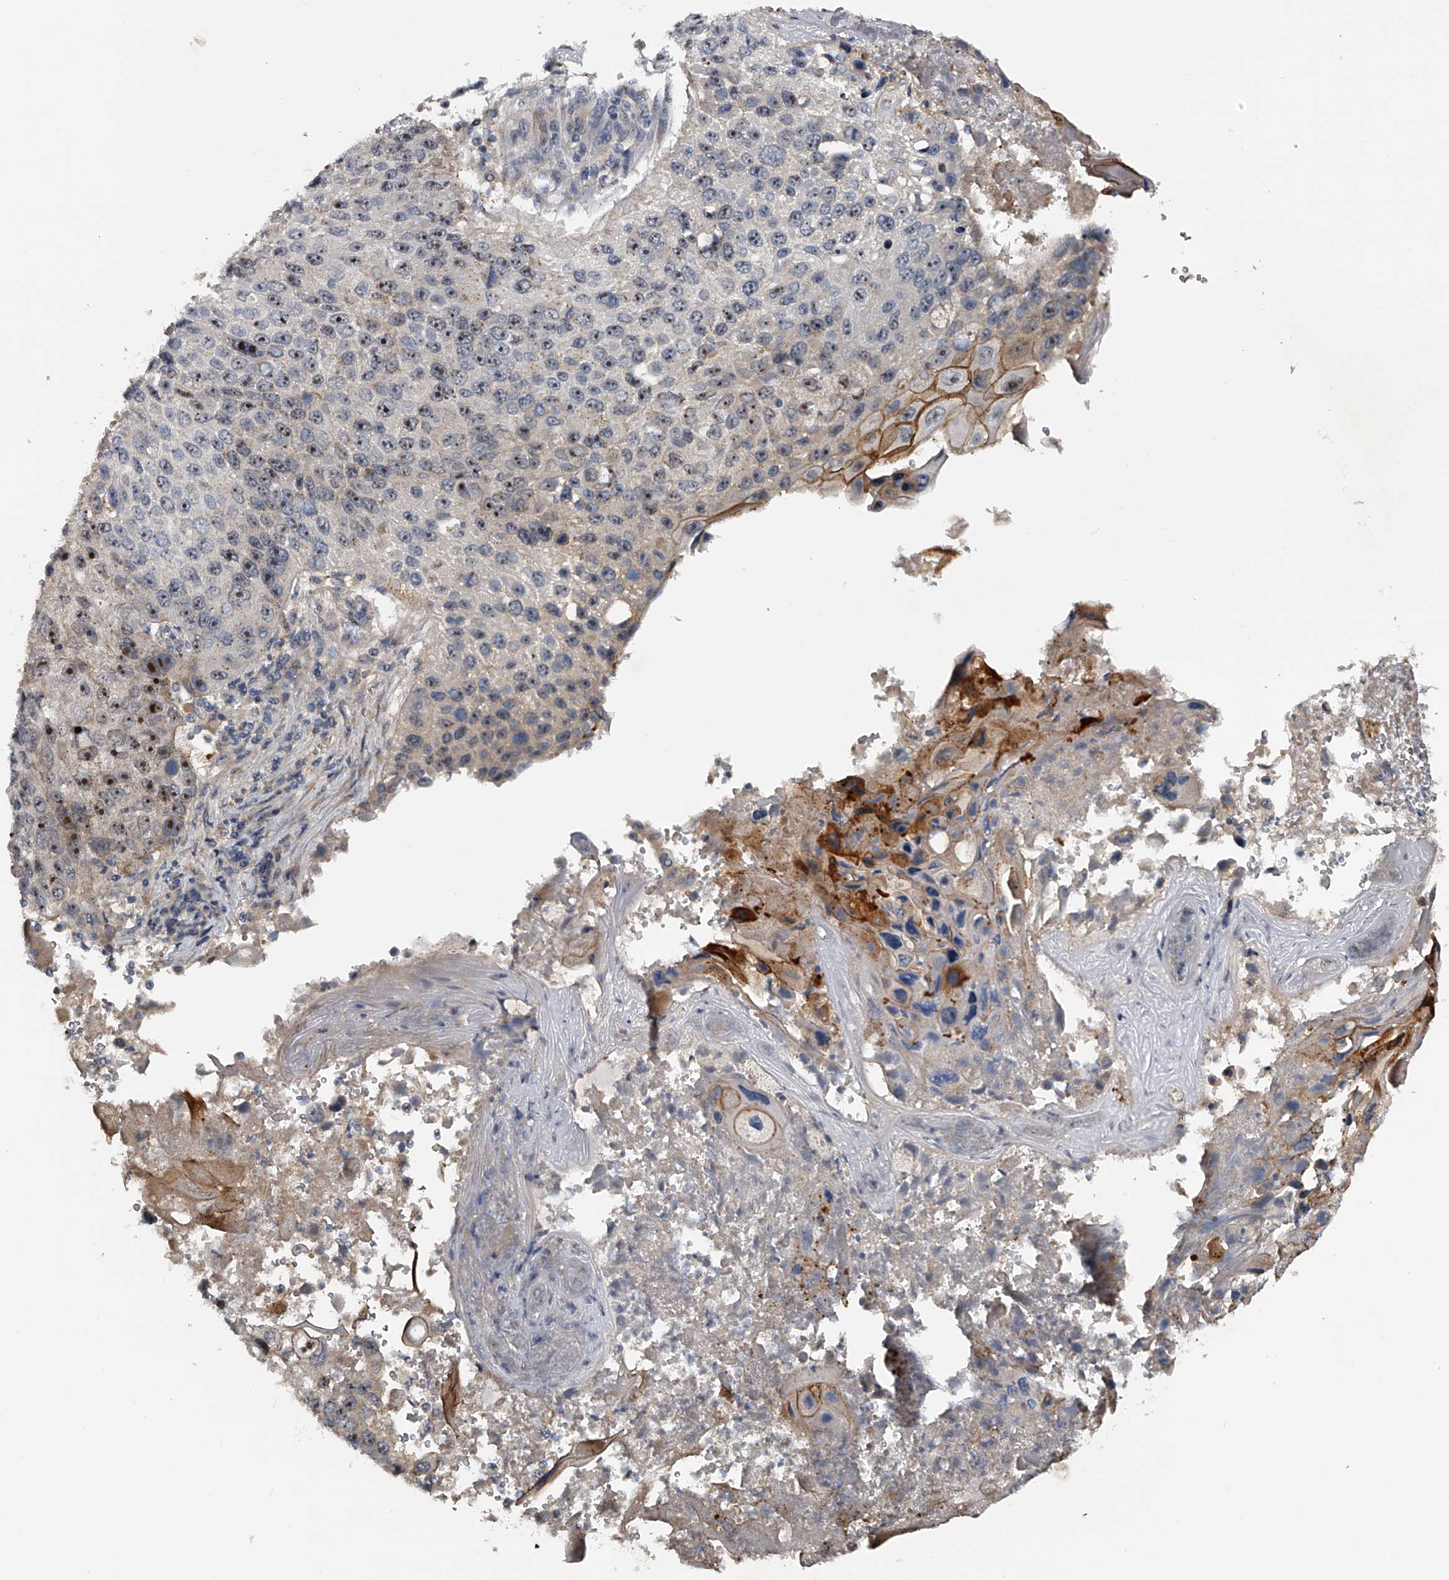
{"staining": {"intensity": "moderate", "quantity": "25%-75%", "location": "cytoplasmic/membranous,nuclear"}, "tissue": "lung cancer", "cell_type": "Tumor cells", "image_type": "cancer", "snomed": [{"axis": "morphology", "description": "Squamous cell carcinoma, NOS"}, {"axis": "topography", "description": "Lung"}], "caption": "Immunohistochemistry photomicrograph of lung cancer (squamous cell carcinoma) stained for a protein (brown), which reveals medium levels of moderate cytoplasmic/membranous and nuclear expression in approximately 25%-75% of tumor cells.", "gene": "MDN1", "patient": {"sex": "male", "age": 61}}